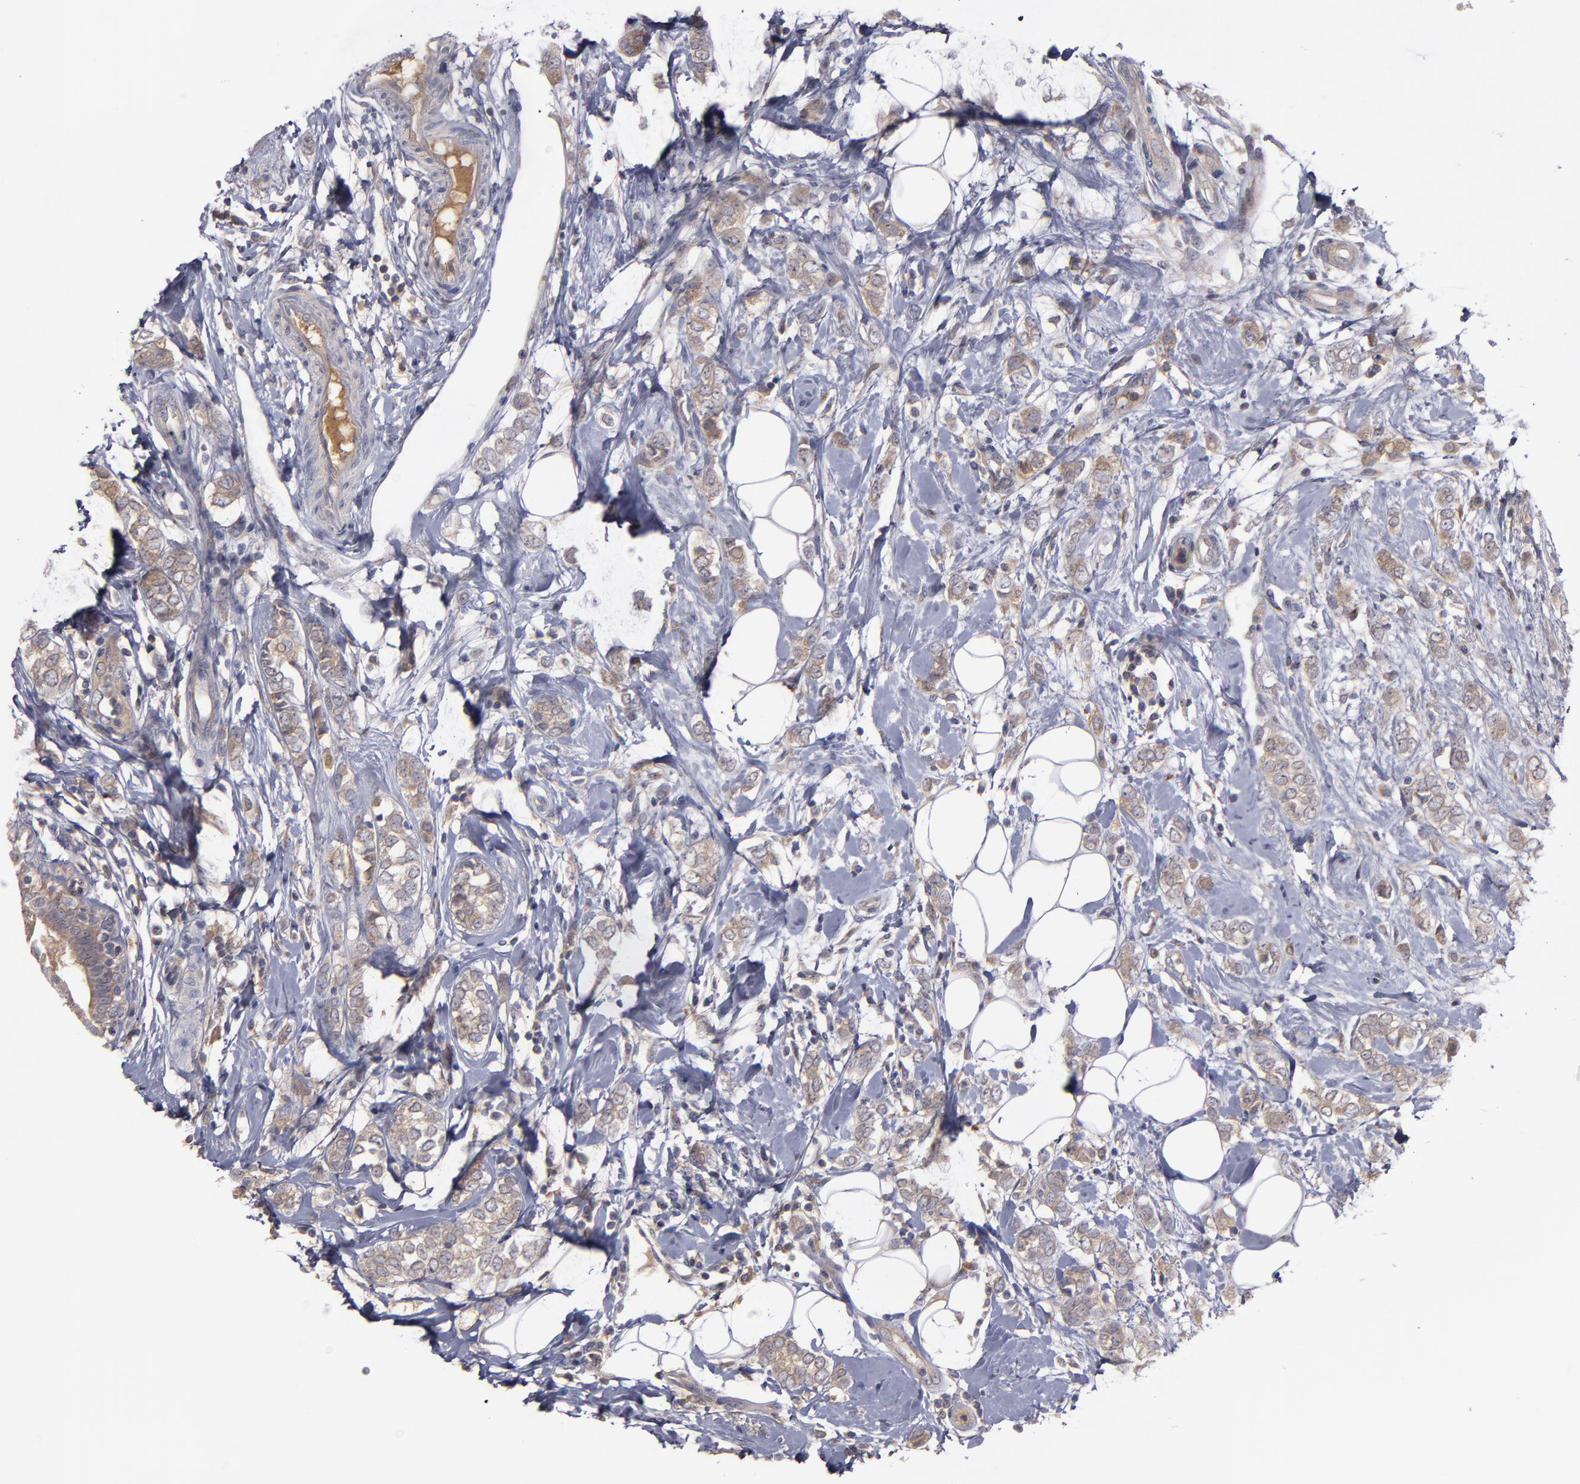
{"staining": {"intensity": "weak", "quantity": ">75%", "location": "cytoplasmic/membranous"}, "tissue": "breast cancer", "cell_type": "Tumor cells", "image_type": "cancer", "snomed": [{"axis": "morphology", "description": "Normal tissue, NOS"}, {"axis": "morphology", "description": "Lobular carcinoma"}, {"axis": "topography", "description": "Breast"}], "caption": "This histopathology image exhibits IHC staining of human breast cancer, with low weak cytoplasmic/membranous staining in approximately >75% of tumor cells.", "gene": "MMP11", "patient": {"sex": "female", "age": 47}}